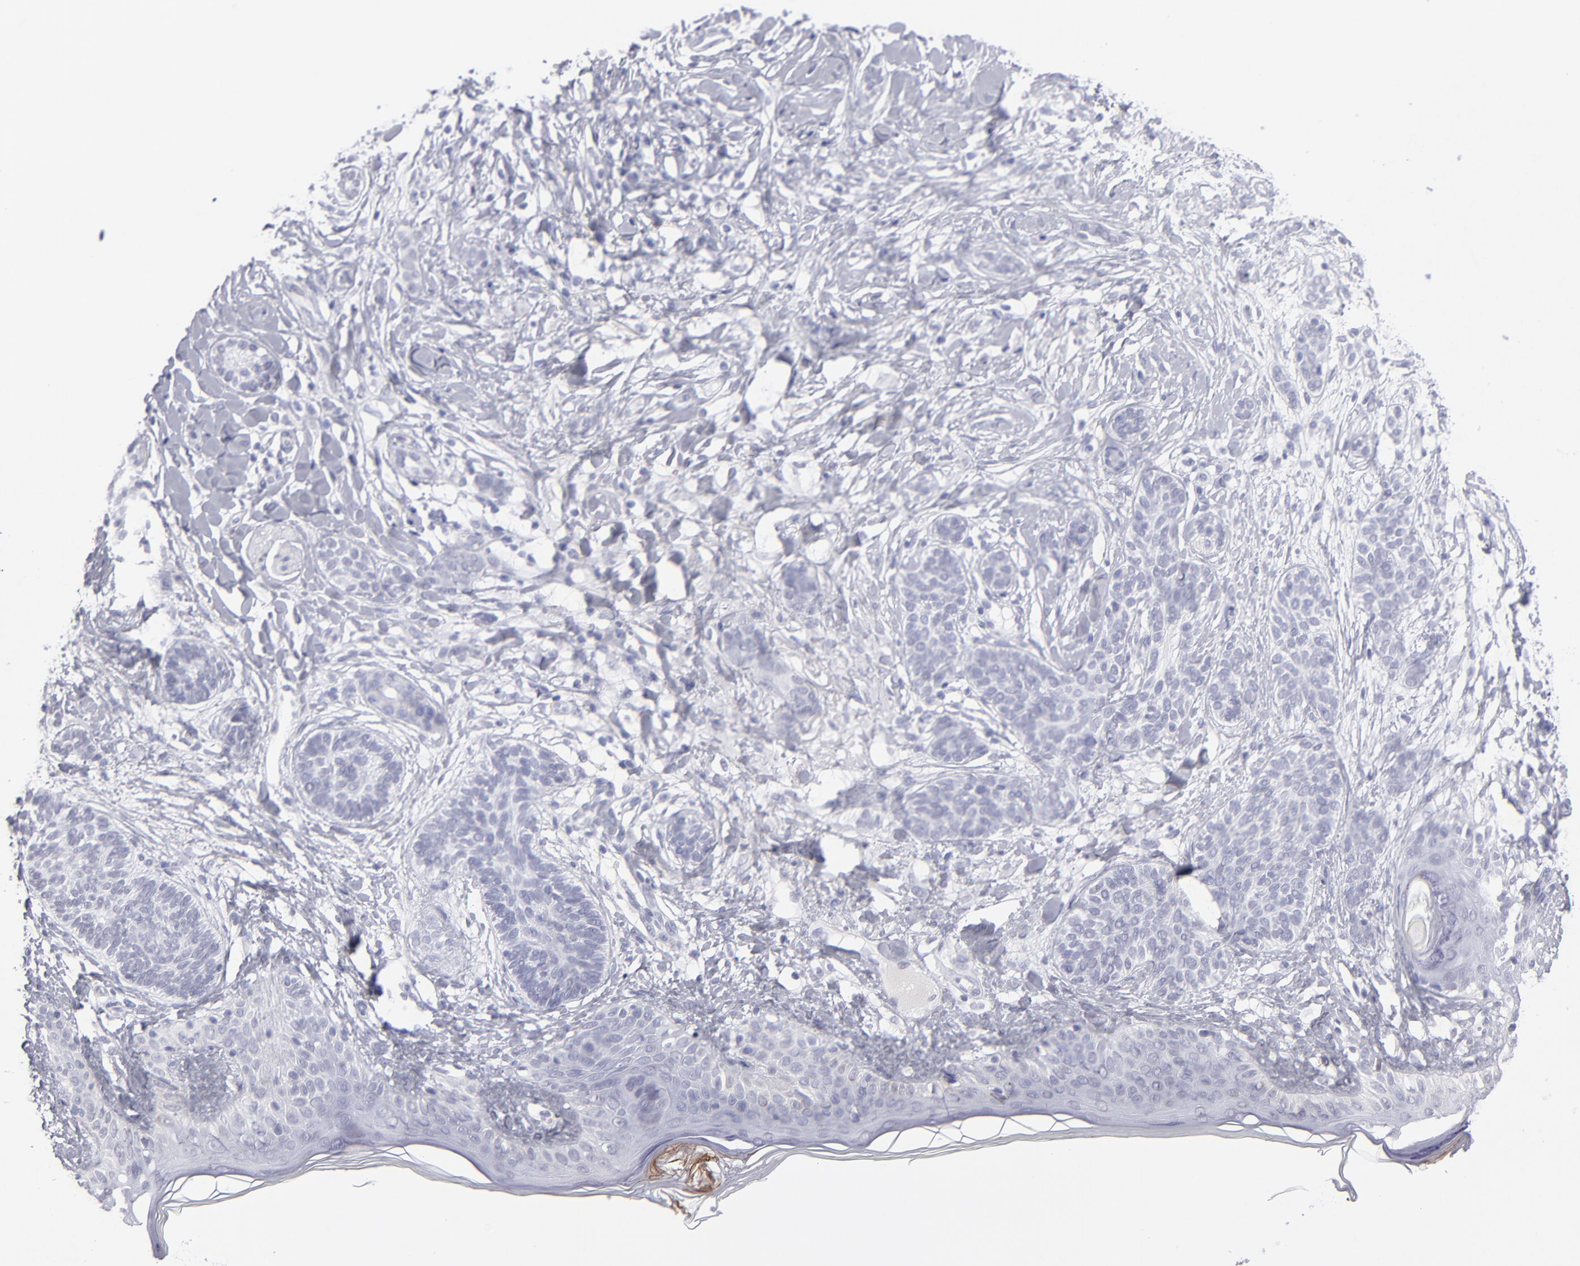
{"staining": {"intensity": "negative", "quantity": "none", "location": "none"}, "tissue": "skin cancer", "cell_type": "Tumor cells", "image_type": "cancer", "snomed": [{"axis": "morphology", "description": "Normal tissue, NOS"}, {"axis": "morphology", "description": "Basal cell carcinoma"}, {"axis": "topography", "description": "Skin"}], "caption": "This is an immunohistochemistry (IHC) histopathology image of human basal cell carcinoma (skin). There is no staining in tumor cells.", "gene": "ALDOB", "patient": {"sex": "male", "age": 63}}